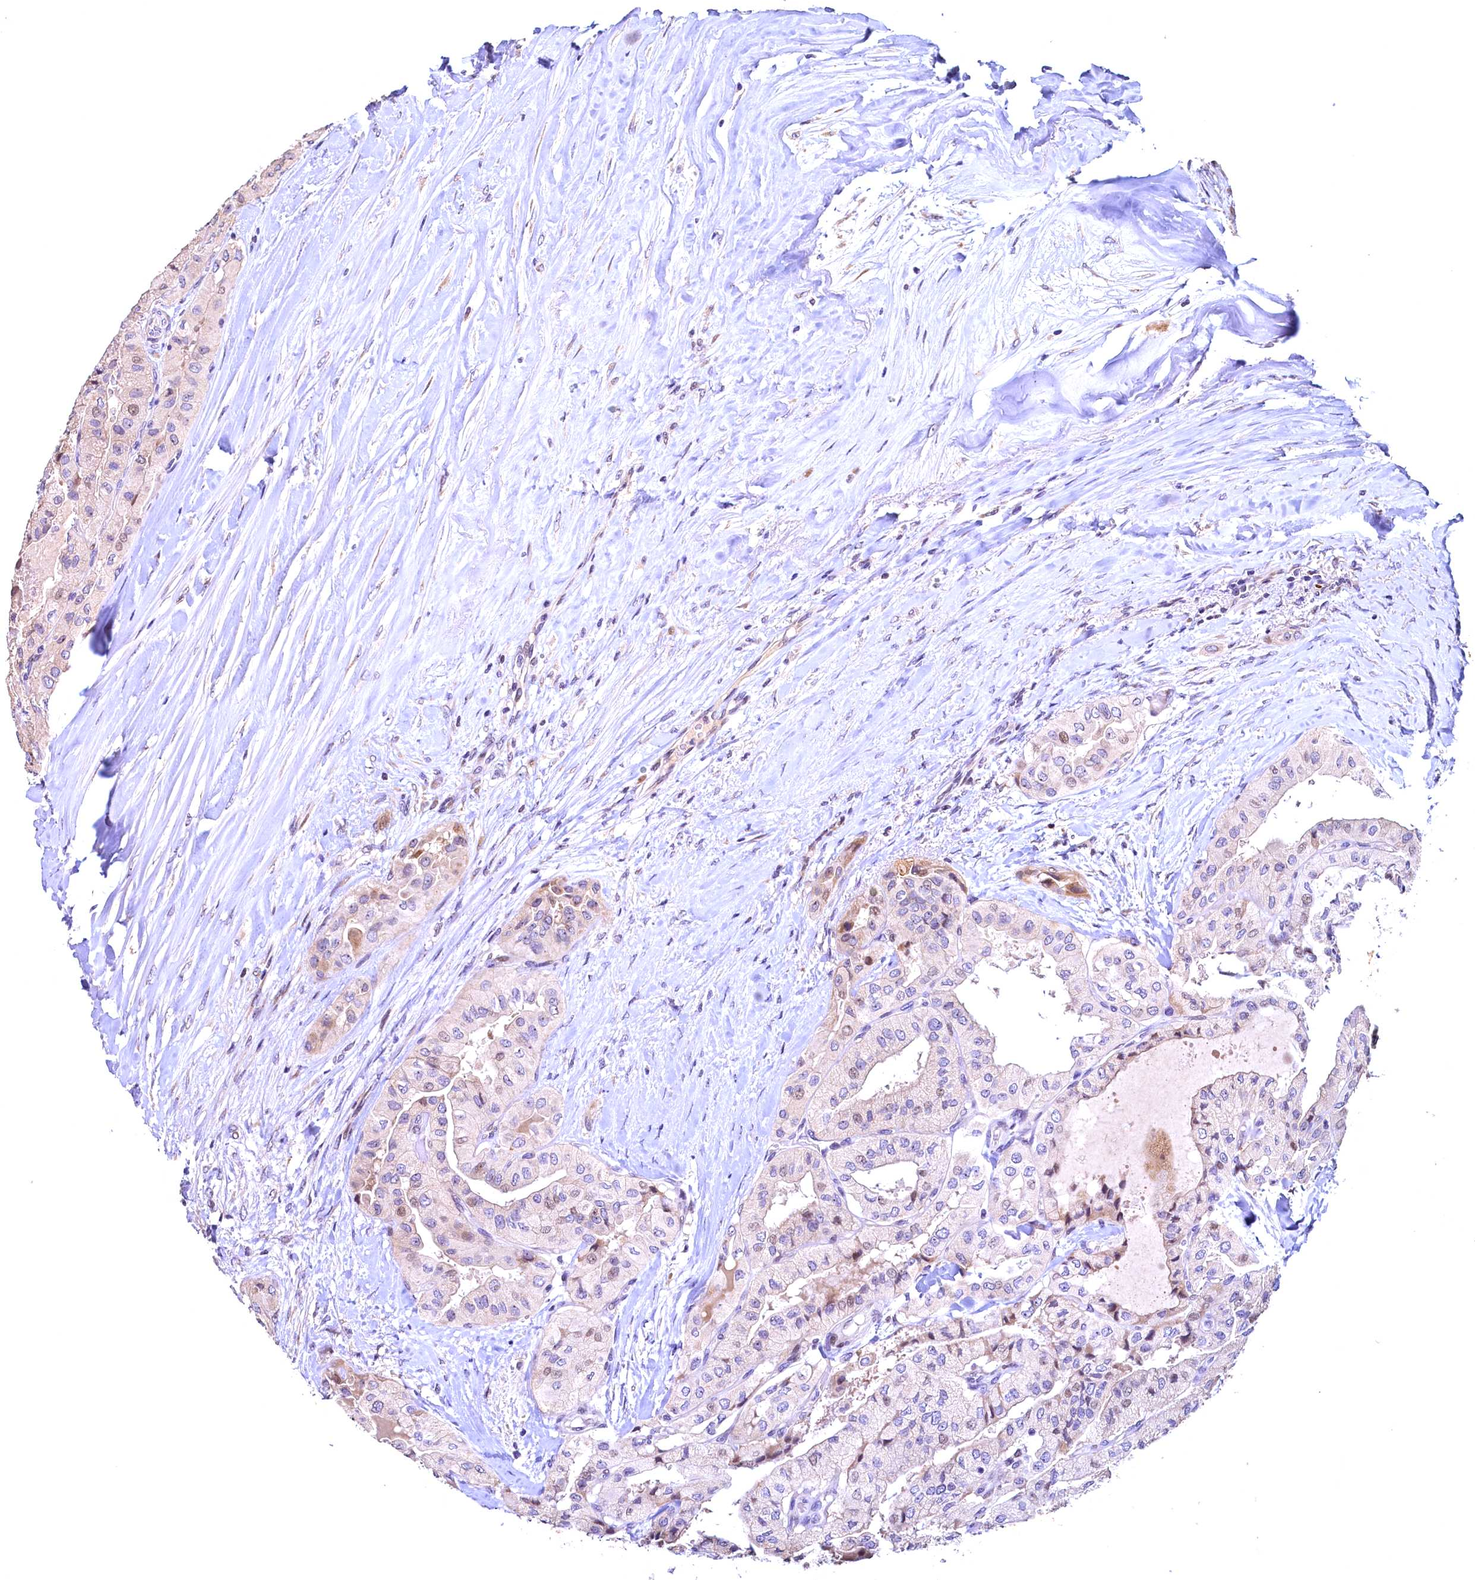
{"staining": {"intensity": "negative", "quantity": "none", "location": "none"}, "tissue": "thyroid cancer", "cell_type": "Tumor cells", "image_type": "cancer", "snomed": [{"axis": "morphology", "description": "Papillary adenocarcinoma, NOS"}, {"axis": "topography", "description": "Thyroid gland"}], "caption": "Human thyroid cancer (papillary adenocarcinoma) stained for a protein using IHC shows no positivity in tumor cells.", "gene": "LATS2", "patient": {"sex": "female", "age": 59}}